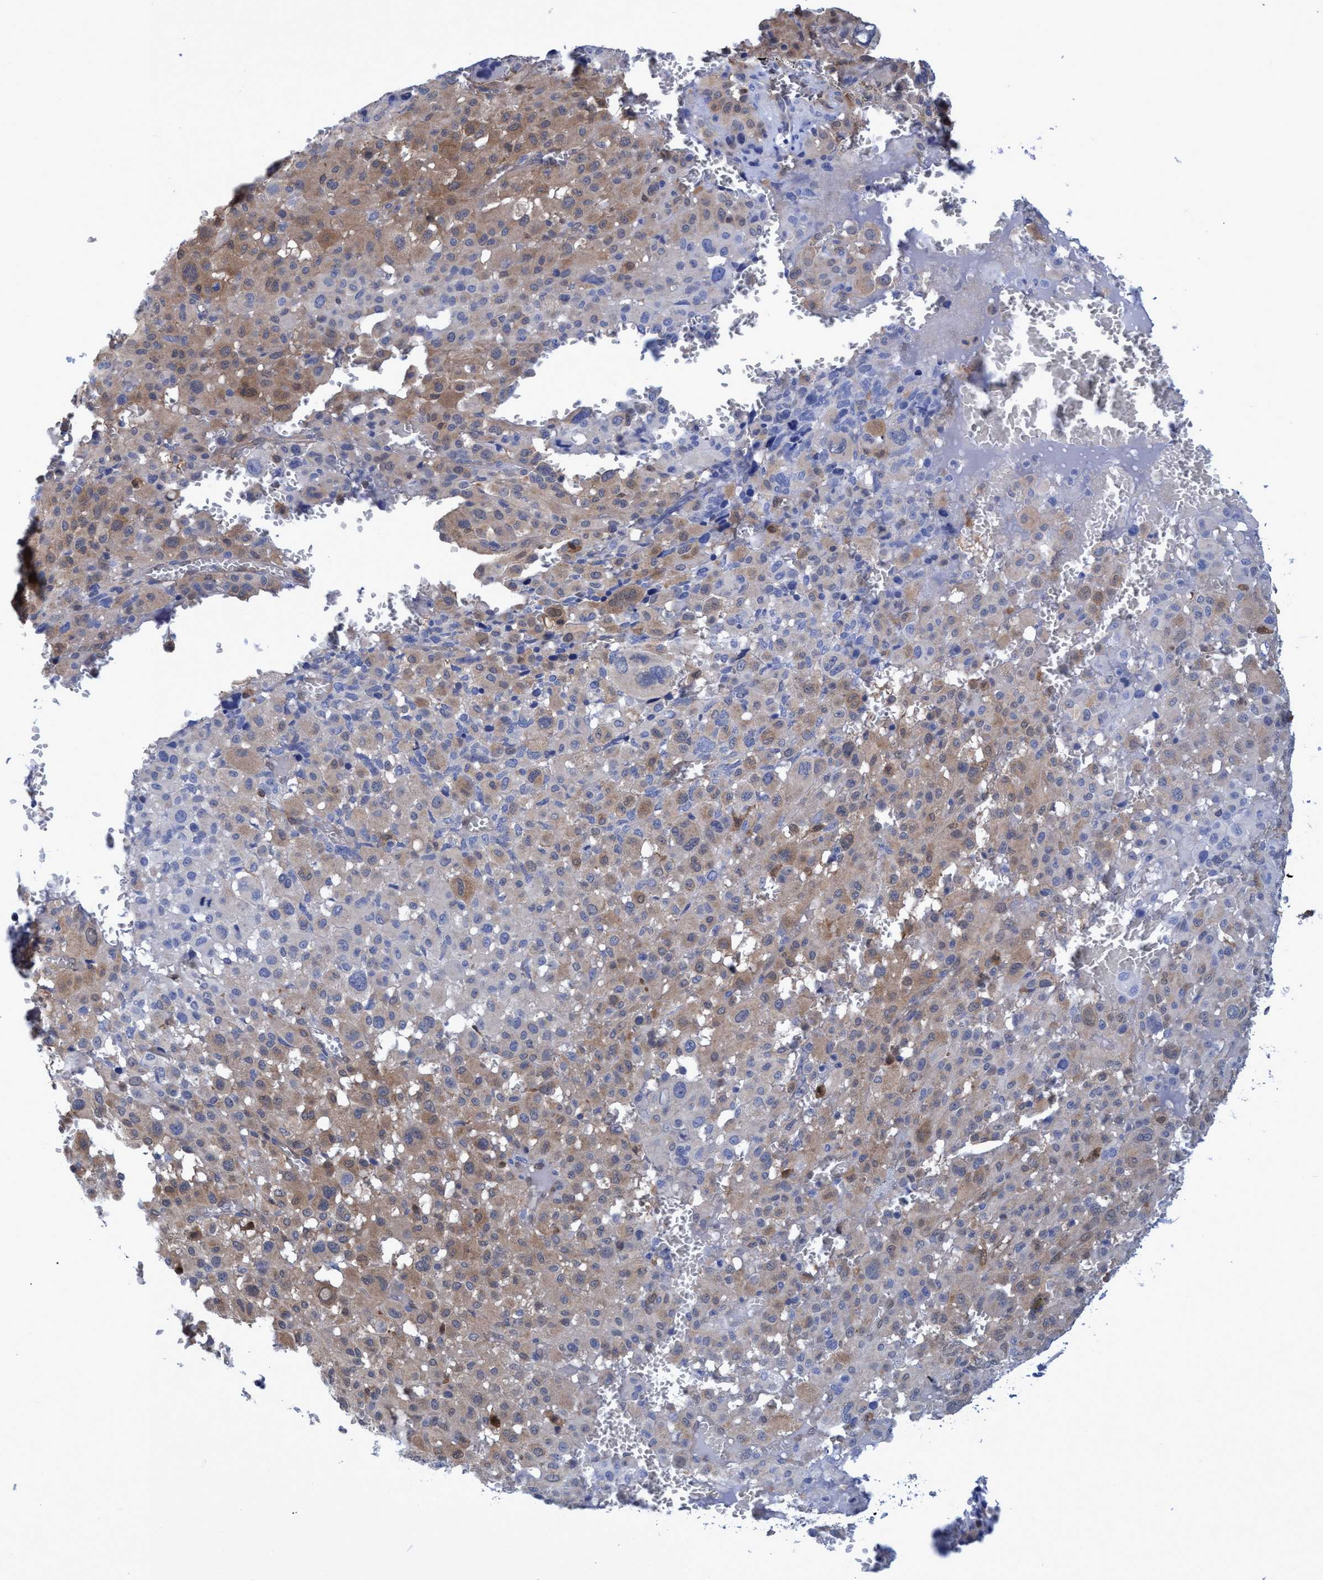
{"staining": {"intensity": "moderate", "quantity": "25%-75%", "location": "cytoplasmic/membranous"}, "tissue": "melanoma", "cell_type": "Tumor cells", "image_type": "cancer", "snomed": [{"axis": "morphology", "description": "Malignant melanoma, Metastatic site"}, {"axis": "topography", "description": "Skin"}], "caption": "This photomicrograph reveals immunohistochemistry (IHC) staining of human malignant melanoma (metastatic site), with medium moderate cytoplasmic/membranous expression in approximately 25%-75% of tumor cells.", "gene": "PNPO", "patient": {"sex": "female", "age": 74}}